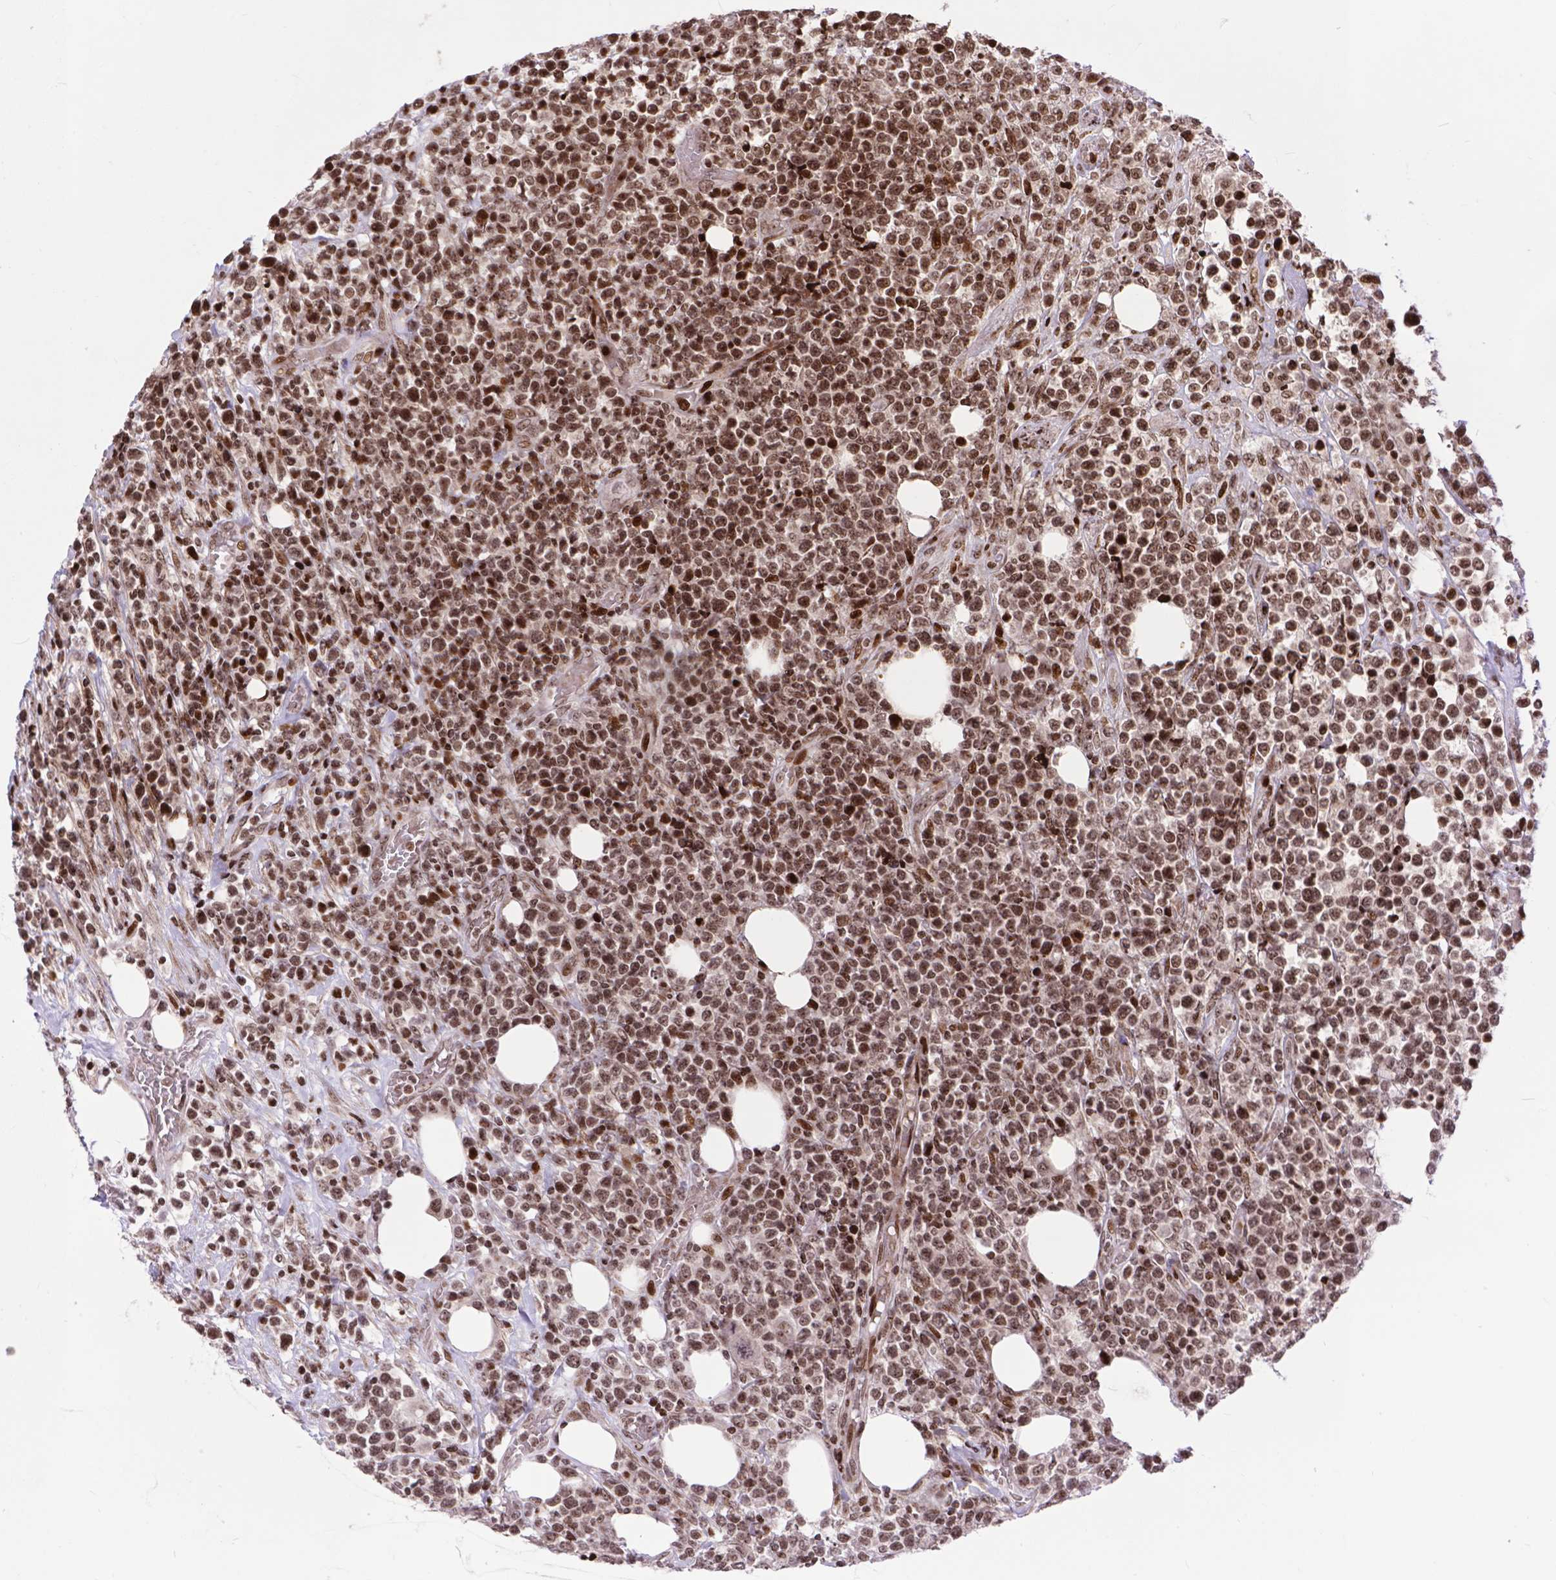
{"staining": {"intensity": "moderate", "quantity": ">75%", "location": "nuclear"}, "tissue": "lymphoma", "cell_type": "Tumor cells", "image_type": "cancer", "snomed": [{"axis": "morphology", "description": "Malignant lymphoma, non-Hodgkin's type, High grade"}, {"axis": "topography", "description": "Soft tissue"}], "caption": "Immunohistochemical staining of lymphoma shows moderate nuclear protein positivity in about >75% of tumor cells.", "gene": "AMER1", "patient": {"sex": "female", "age": 56}}